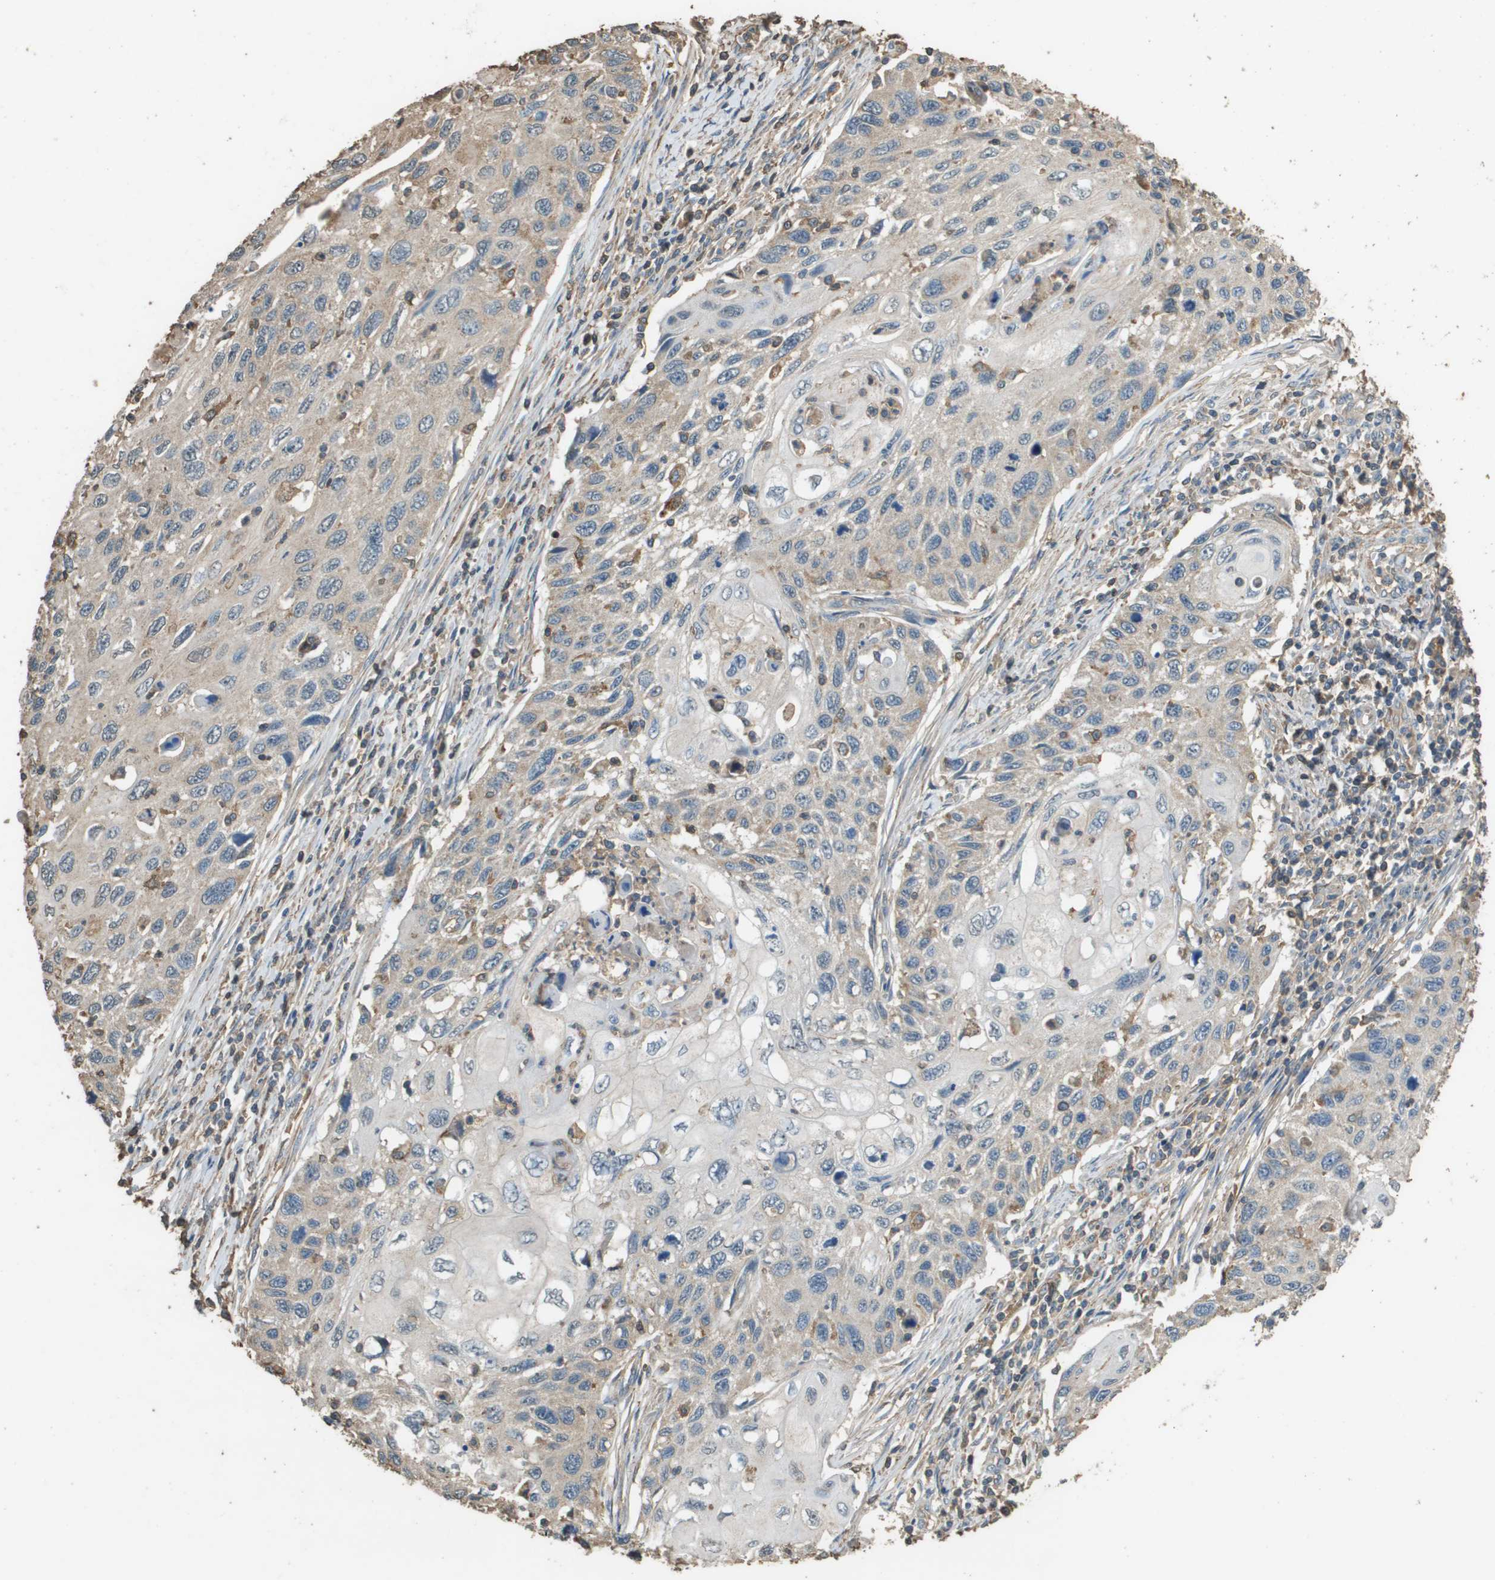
{"staining": {"intensity": "weak", "quantity": "<25%", "location": "cytoplasmic/membranous"}, "tissue": "cervical cancer", "cell_type": "Tumor cells", "image_type": "cancer", "snomed": [{"axis": "morphology", "description": "Squamous cell carcinoma, NOS"}, {"axis": "topography", "description": "Cervix"}], "caption": "Tumor cells are negative for protein expression in human squamous cell carcinoma (cervical).", "gene": "MS4A7", "patient": {"sex": "female", "age": 70}}